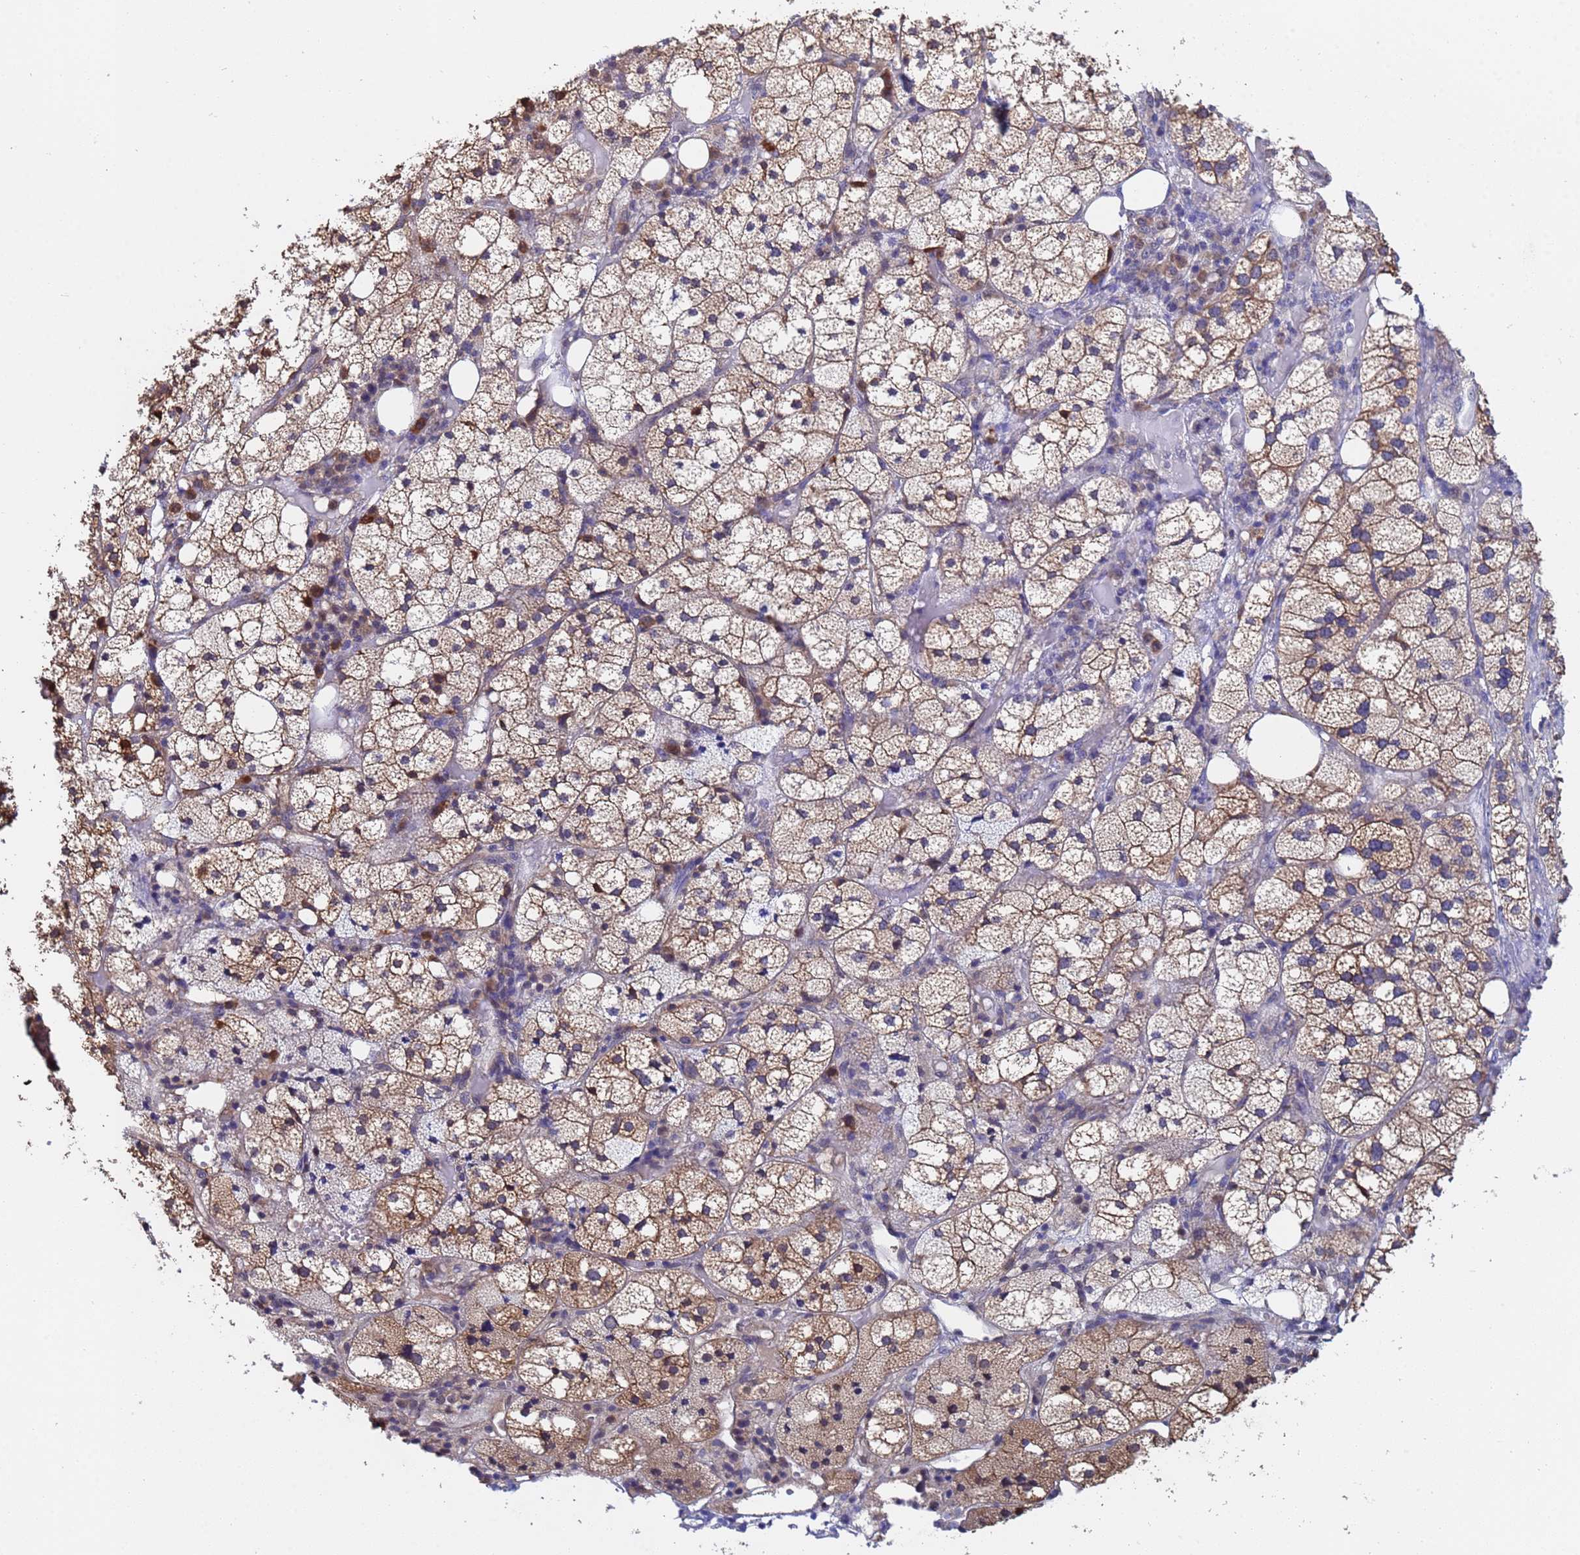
{"staining": {"intensity": "moderate", "quantity": ">75%", "location": "cytoplasmic/membranous"}, "tissue": "adrenal gland", "cell_type": "Glandular cells", "image_type": "normal", "snomed": [{"axis": "morphology", "description": "Normal tissue, NOS"}, {"axis": "topography", "description": "Adrenal gland"}], "caption": "DAB immunohistochemical staining of unremarkable human adrenal gland demonstrates moderate cytoplasmic/membranous protein staining in approximately >75% of glandular cells.", "gene": "FAM25A", "patient": {"sex": "female", "age": 61}}